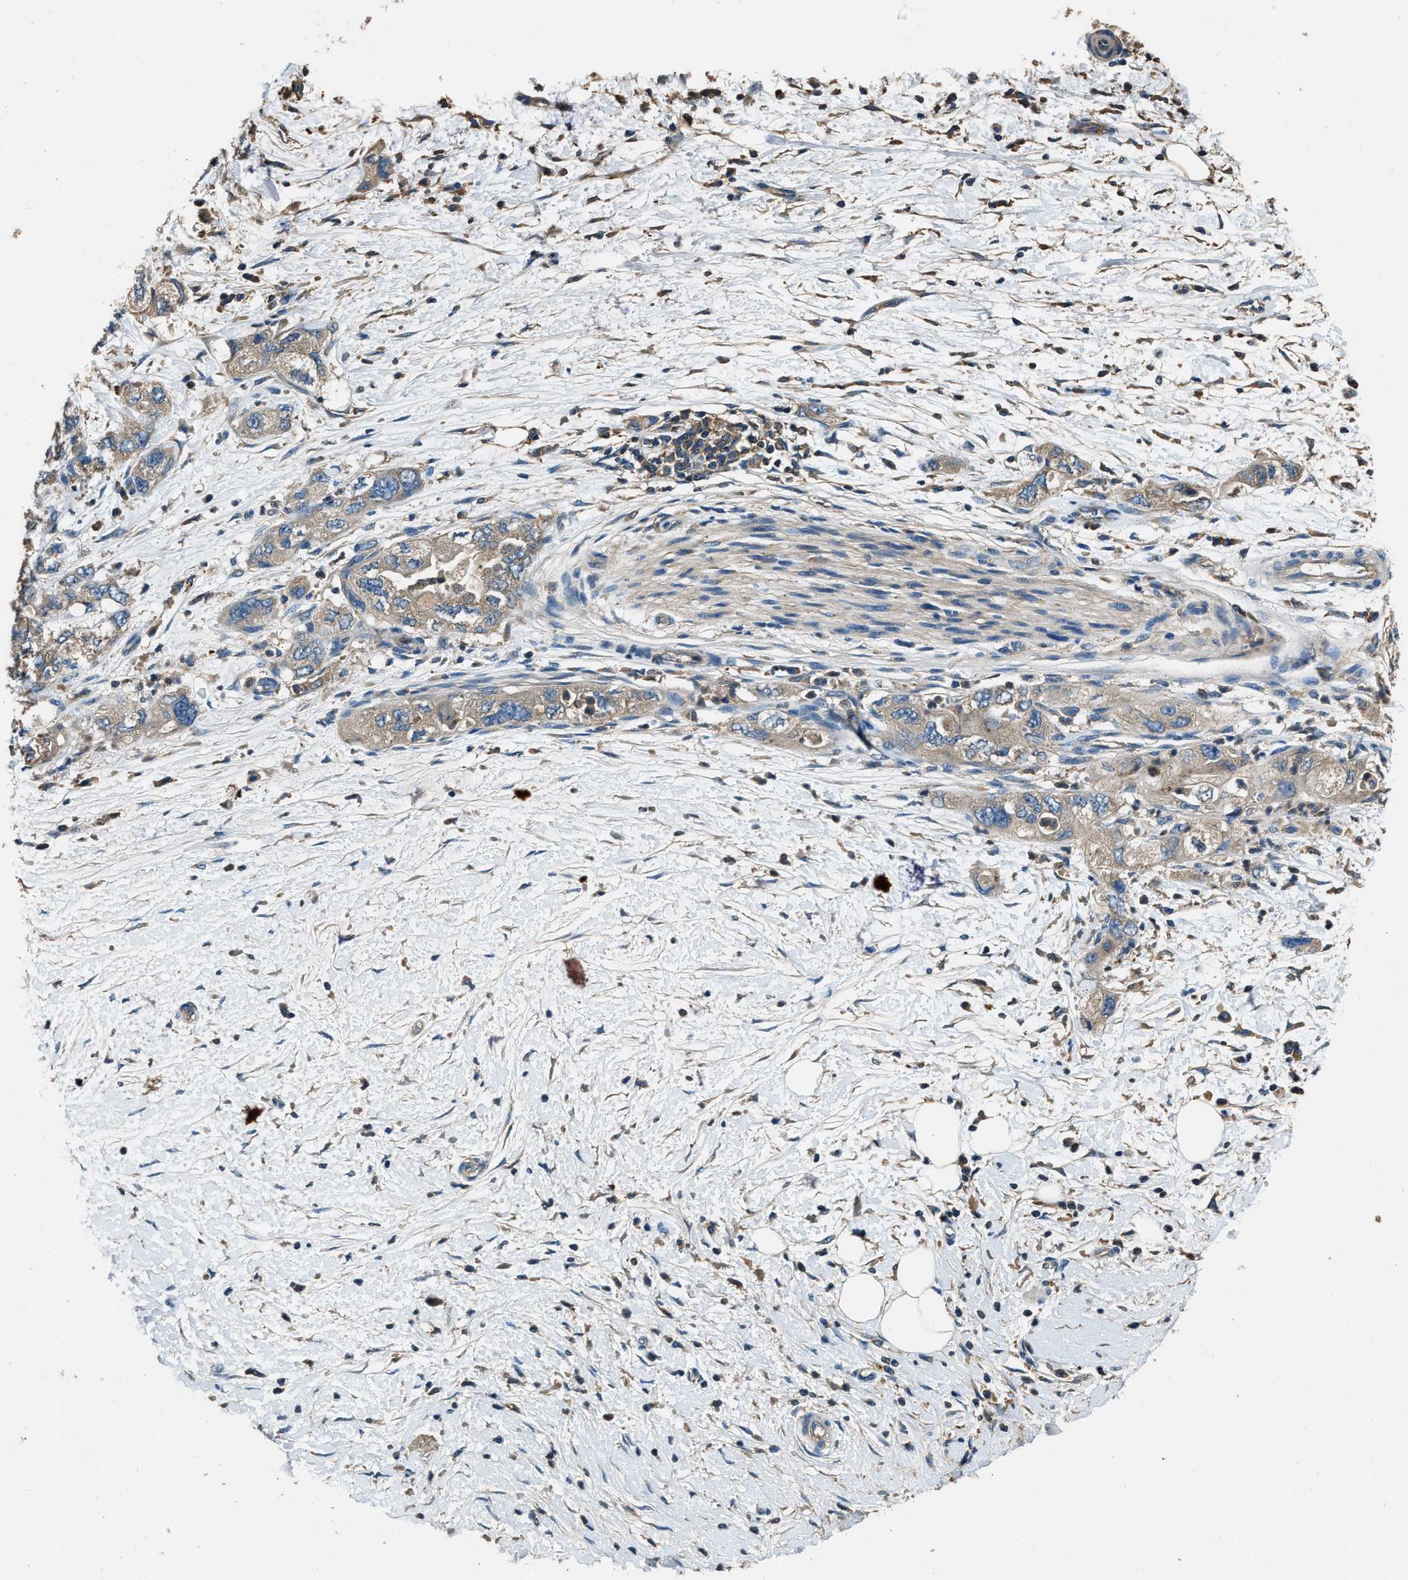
{"staining": {"intensity": "weak", "quantity": ">75%", "location": "cytoplasmic/membranous"}, "tissue": "pancreatic cancer", "cell_type": "Tumor cells", "image_type": "cancer", "snomed": [{"axis": "morphology", "description": "Adenocarcinoma, NOS"}, {"axis": "topography", "description": "Pancreas"}], "caption": "IHC (DAB) staining of adenocarcinoma (pancreatic) reveals weak cytoplasmic/membranous protein positivity in approximately >75% of tumor cells.", "gene": "BLOC1S1", "patient": {"sex": "female", "age": 73}}